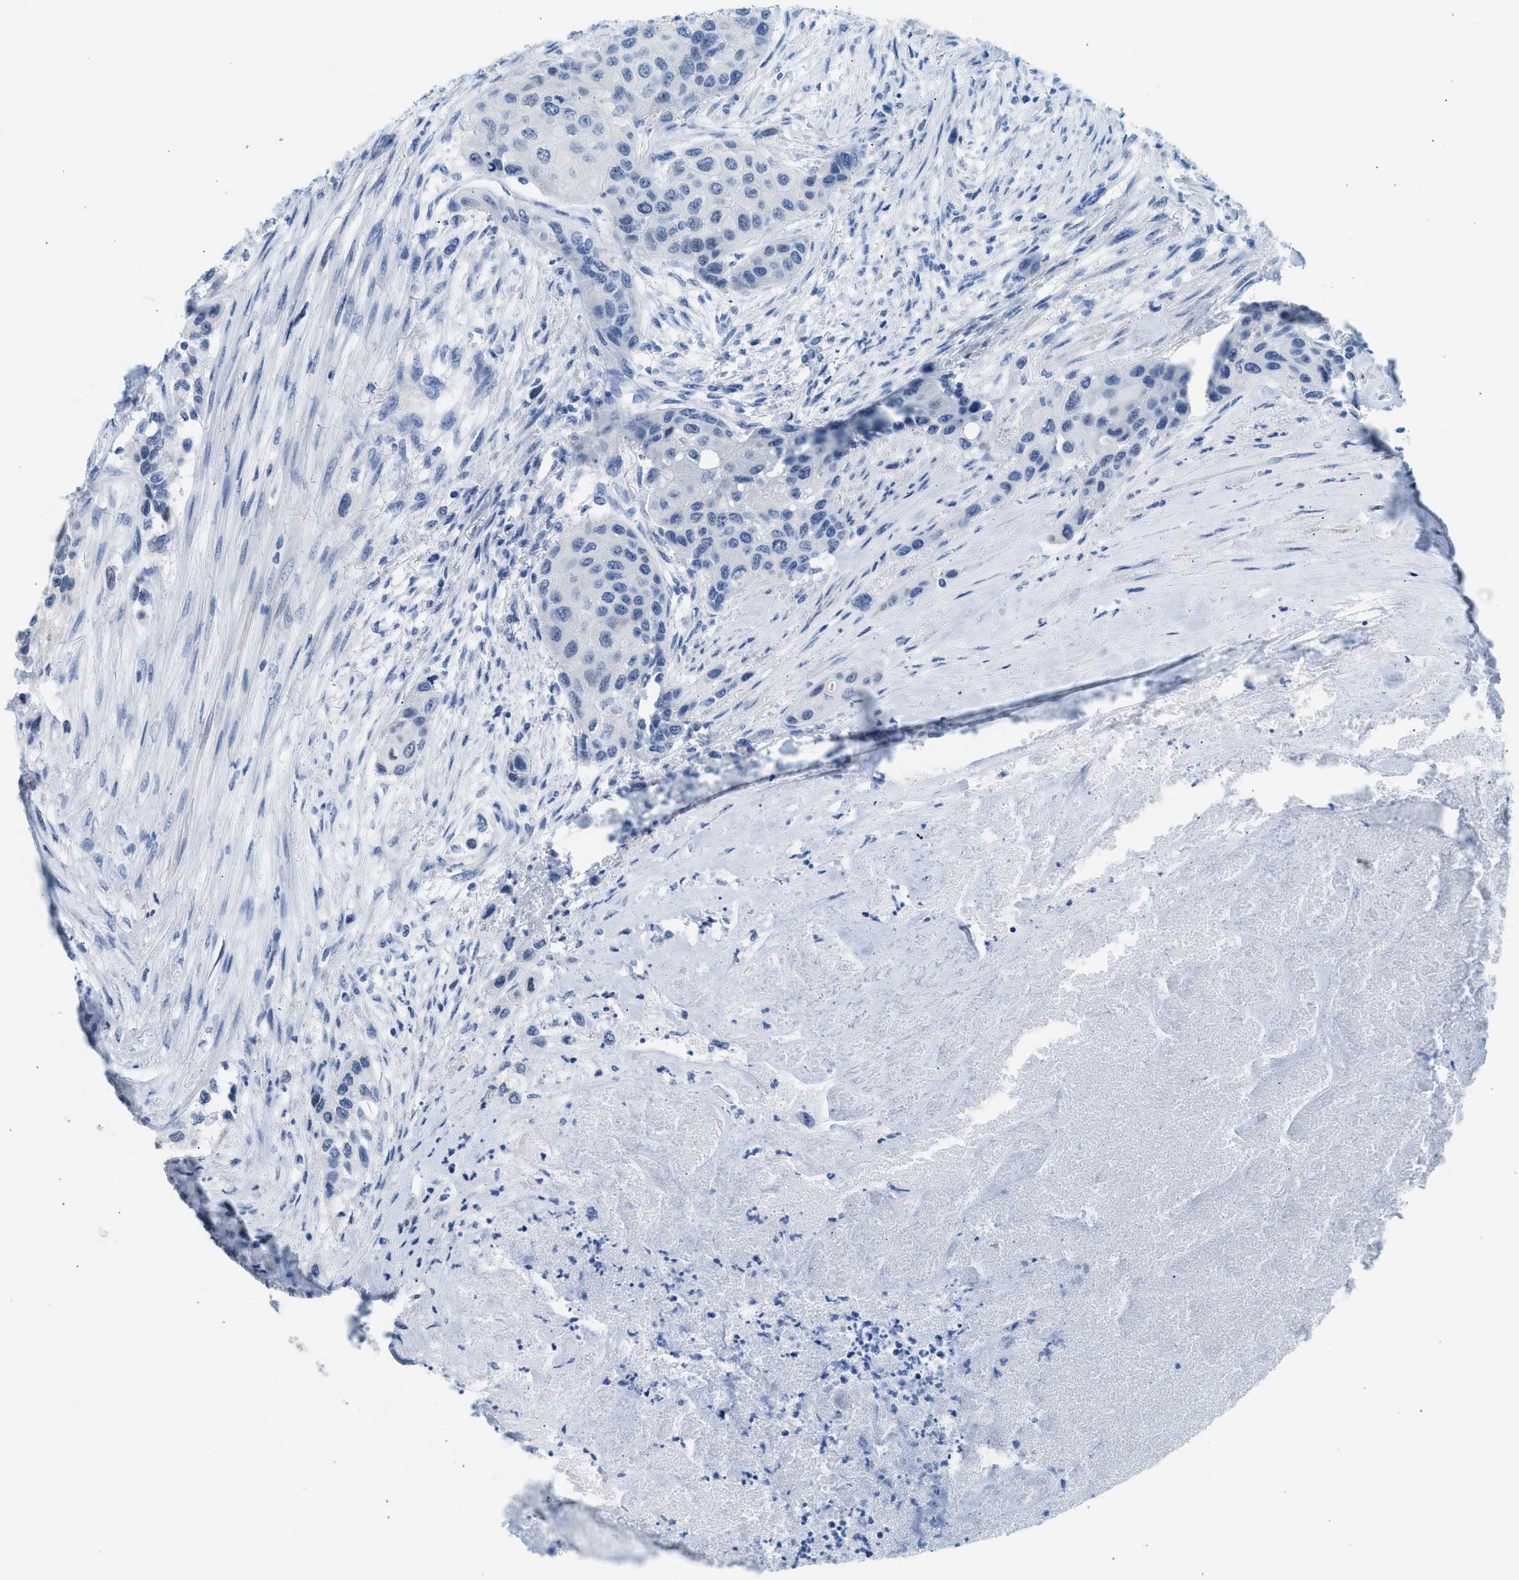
{"staining": {"intensity": "negative", "quantity": "none", "location": "none"}, "tissue": "urothelial cancer", "cell_type": "Tumor cells", "image_type": "cancer", "snomed": [{"axis": "morphology", "description": "Urothelial carcinoma, High grade"}, {"axis": "topography", "description": "Urinary bladder"}], "caption": "High magnification brightfield microscopy of urothelial cancer stained with DAB (brown) and counterstained with hematoxylin (blue): tumor cells show no significant expression.", "gene": "SPAM1", "patient": {"sex": "female", "age": 56}}